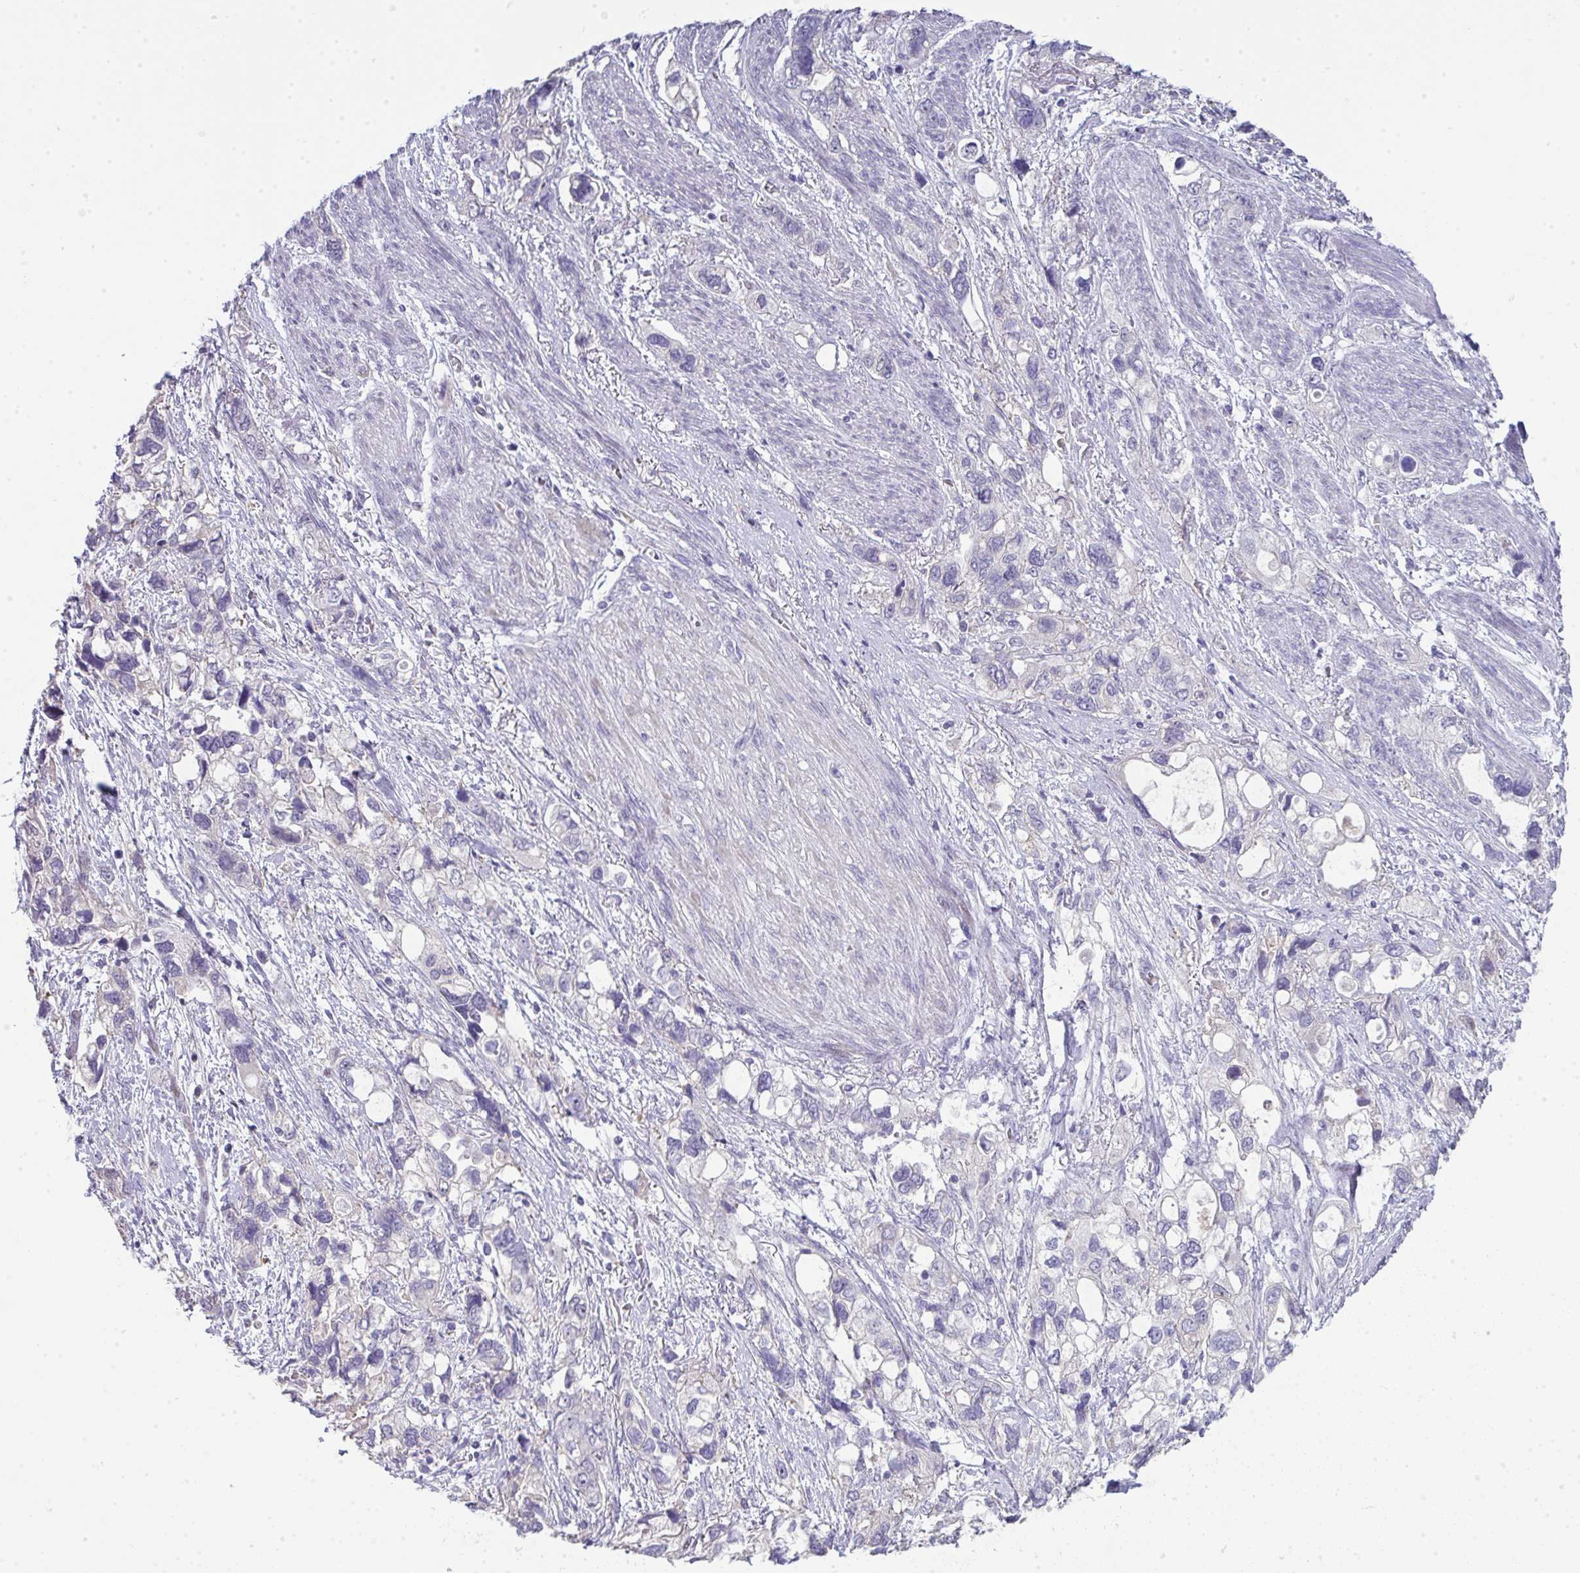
{"staining": {"intensity": "negative", "quantity": "none", "location": "none"}, "tissue": "stomach cancer", "cell_type": "Tumor cells", "image_type": "cancer", "snomed": [{"axis": "morphology", "description": "Adenocarcinoma, NOS"}, {"axis": "topography", "description": "Stomach, upper"}], "caption": "DAB (3,3'-diaminobenzidine) immunohistochemical staining of human stomach cancer exhibits no significant staining in tumor cells.", "gene": "GALNT16", "patient": {"sex": "female", "age": 81}}